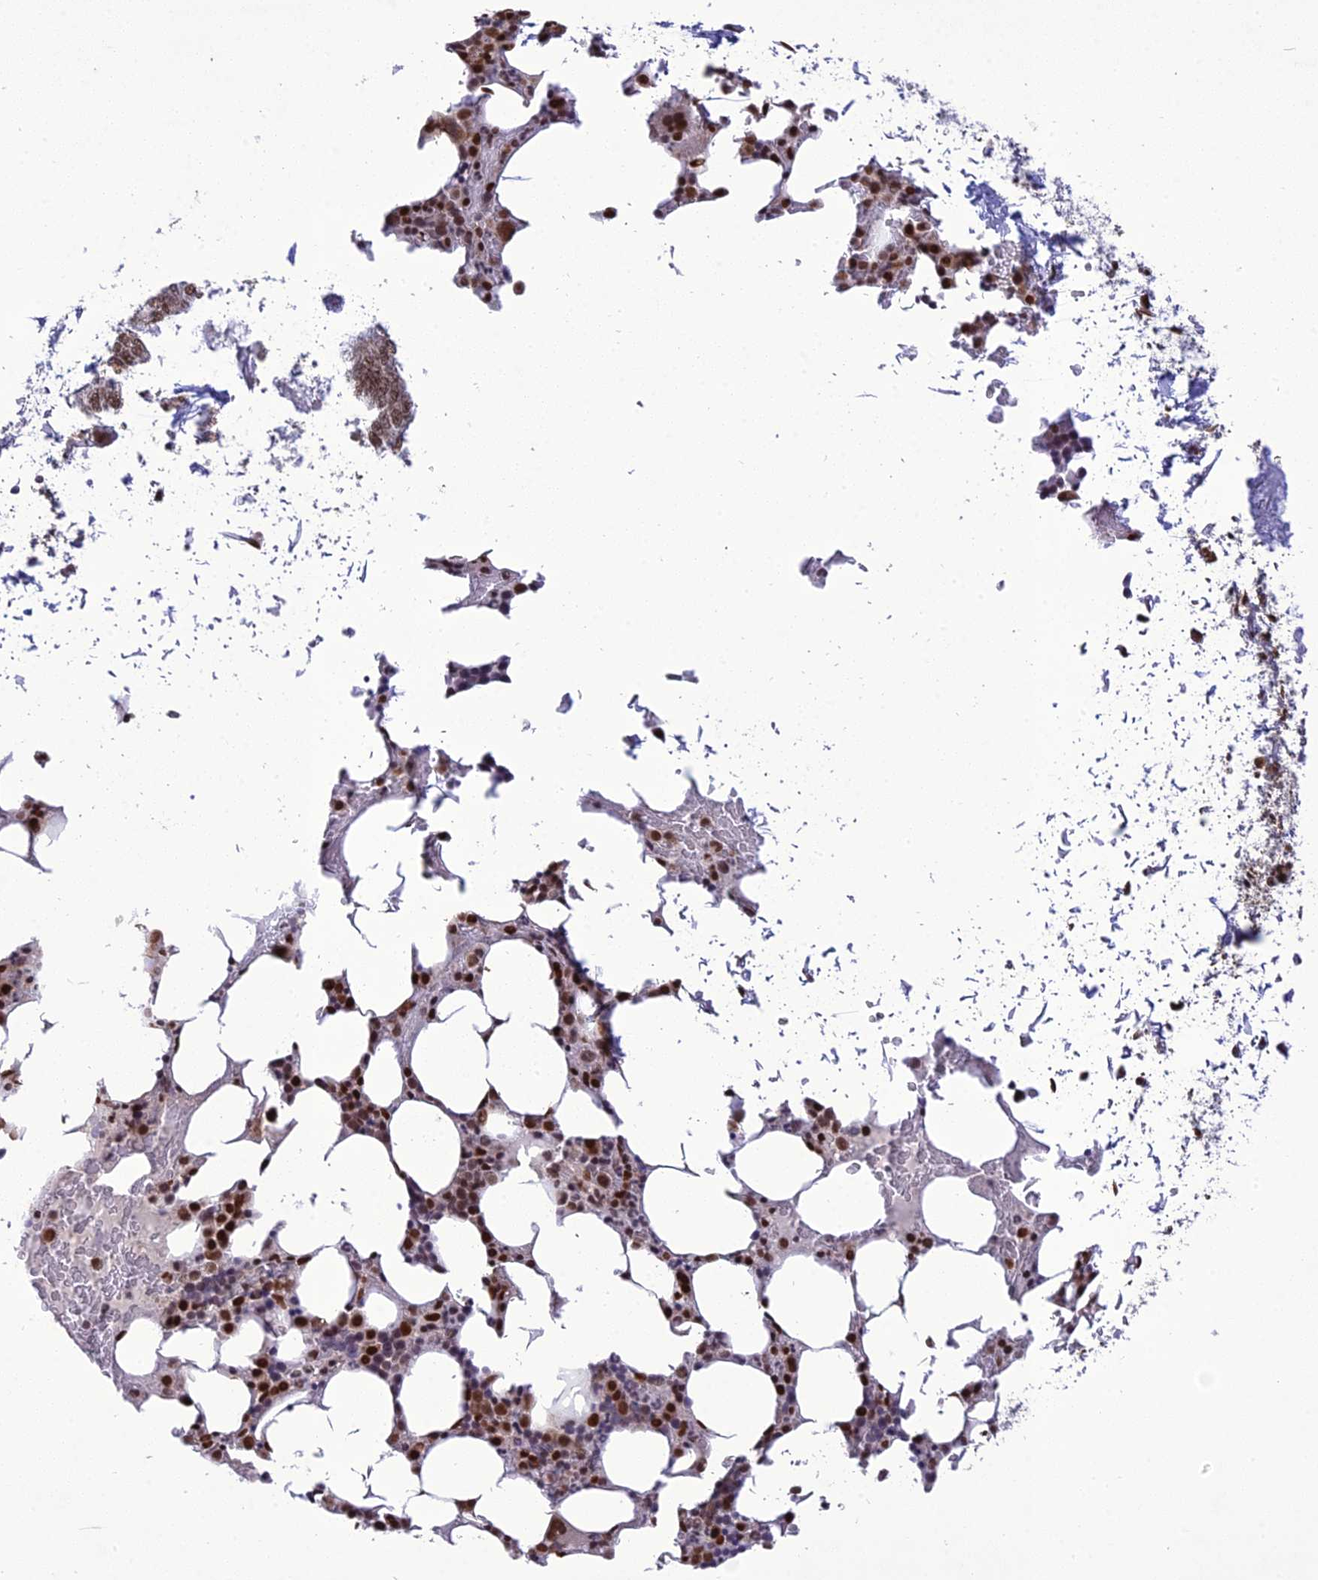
{"staining": {"intensity": "strong", "quantity": "25%-75%", "location": "nuclear"}, "tissue": "bone marrow", "cell_type": "Hematopoietic cells", "image_type": "normal", "snomed": [{"axis": "morphology", "description": "Normal tissue, NOS"}, {"axis": "topography", "description": "Bone marrow"}], "caption": "A brown stain highlights strong nuclear staining of a protein in hematopoietic cells of unremarkable bone marrow. (IHC, brightfield microscopy, high magnification).", "gene": "DDX1", "patient": {"sex": "male", "age": 78}}